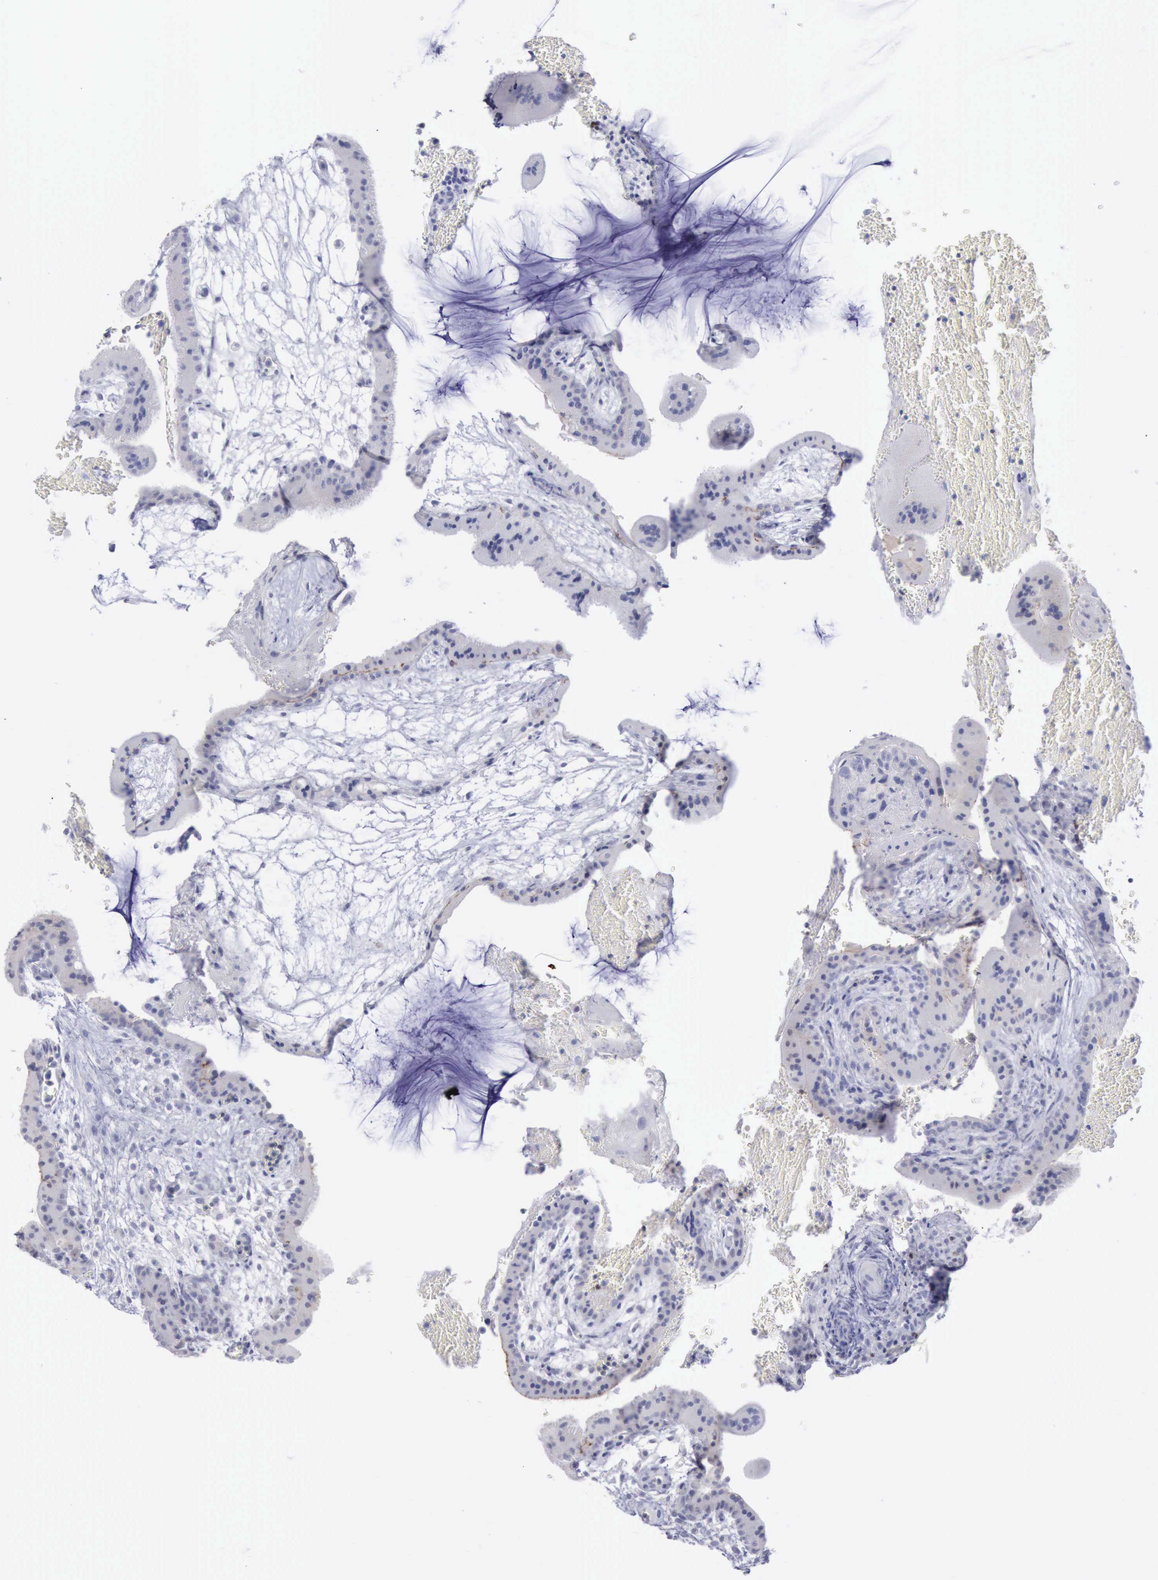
{"staining": {"intensity": "negative", "quantity": "none", "location": "none"}, "tissue": "placenta", "cell_type": "Decidual cells", "image_type": "normal", "snomed": [{"axis": "morphology", "description": "Normal tissue, NOS"}, {"axis": "topography", "description": "Placenta"}], "caption": "A high-resolution micrograph shows IHC staining of normal placenta, which shows no significant expression in decidual cells. (DAB (3,3'-diaminobenzidine) immunohistochemistry (IHC), high magnification).", "gene": "SATB2", "patient": {"sex": "female", "age": 35}}